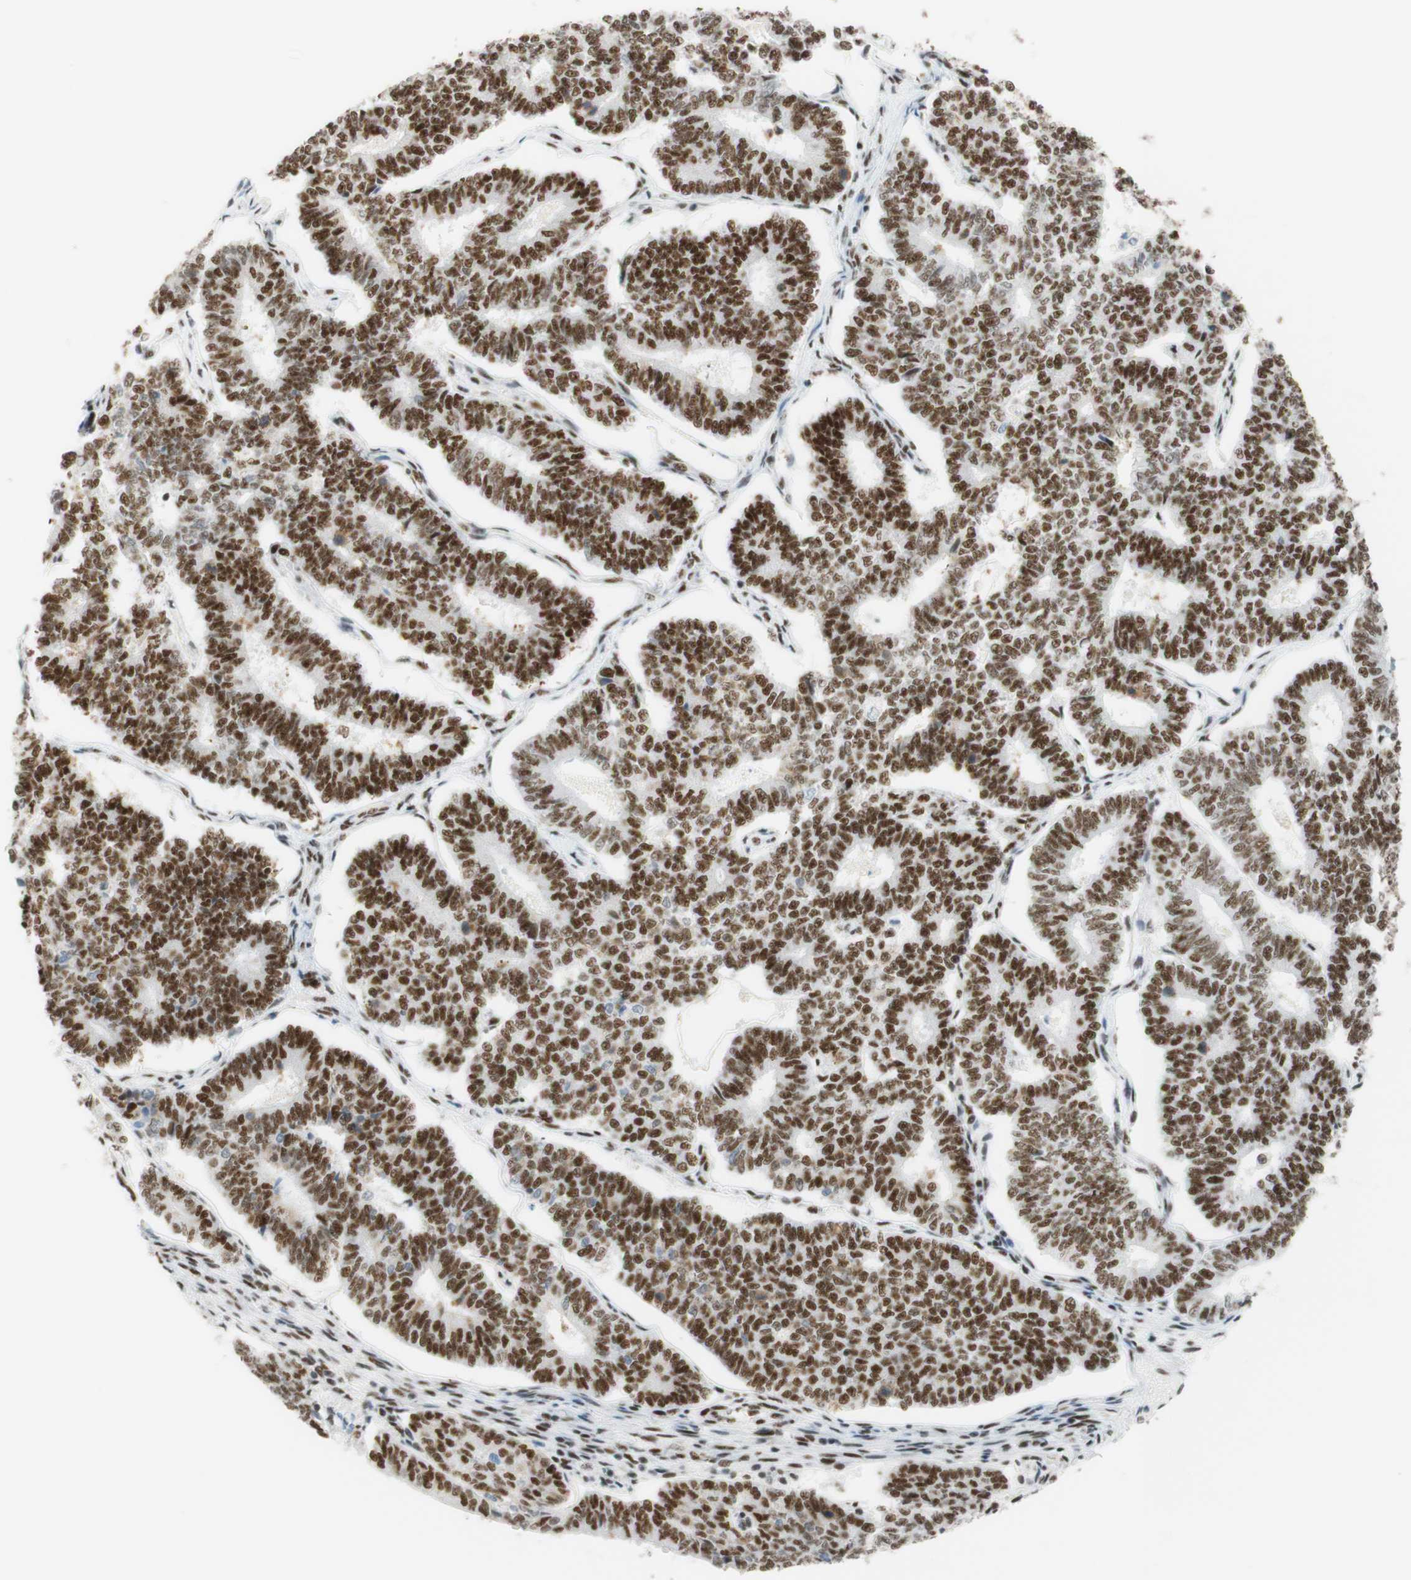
{"staining": {"intensity": "moderate", "quantity": ">75%", "location": "nuclear"}, "tissue": "endometrial cancer", "cell_type": "Tumor cells", "image_type": "cancer", "snomed": [{"axis": "morphology", "description": "Adenocarcinoma, NOS"}, {"axis": "topography", "description": "Endometrium"}], "caption": "Approximately >75% of tumor cells in endometrial cancer (adenocarcinoma) exhibit moderate nuclear protein positivity as visualized by brown immunohistochemical staining.", "gene": "RNF20", "patient": {"sex": "female", "age": 70}}